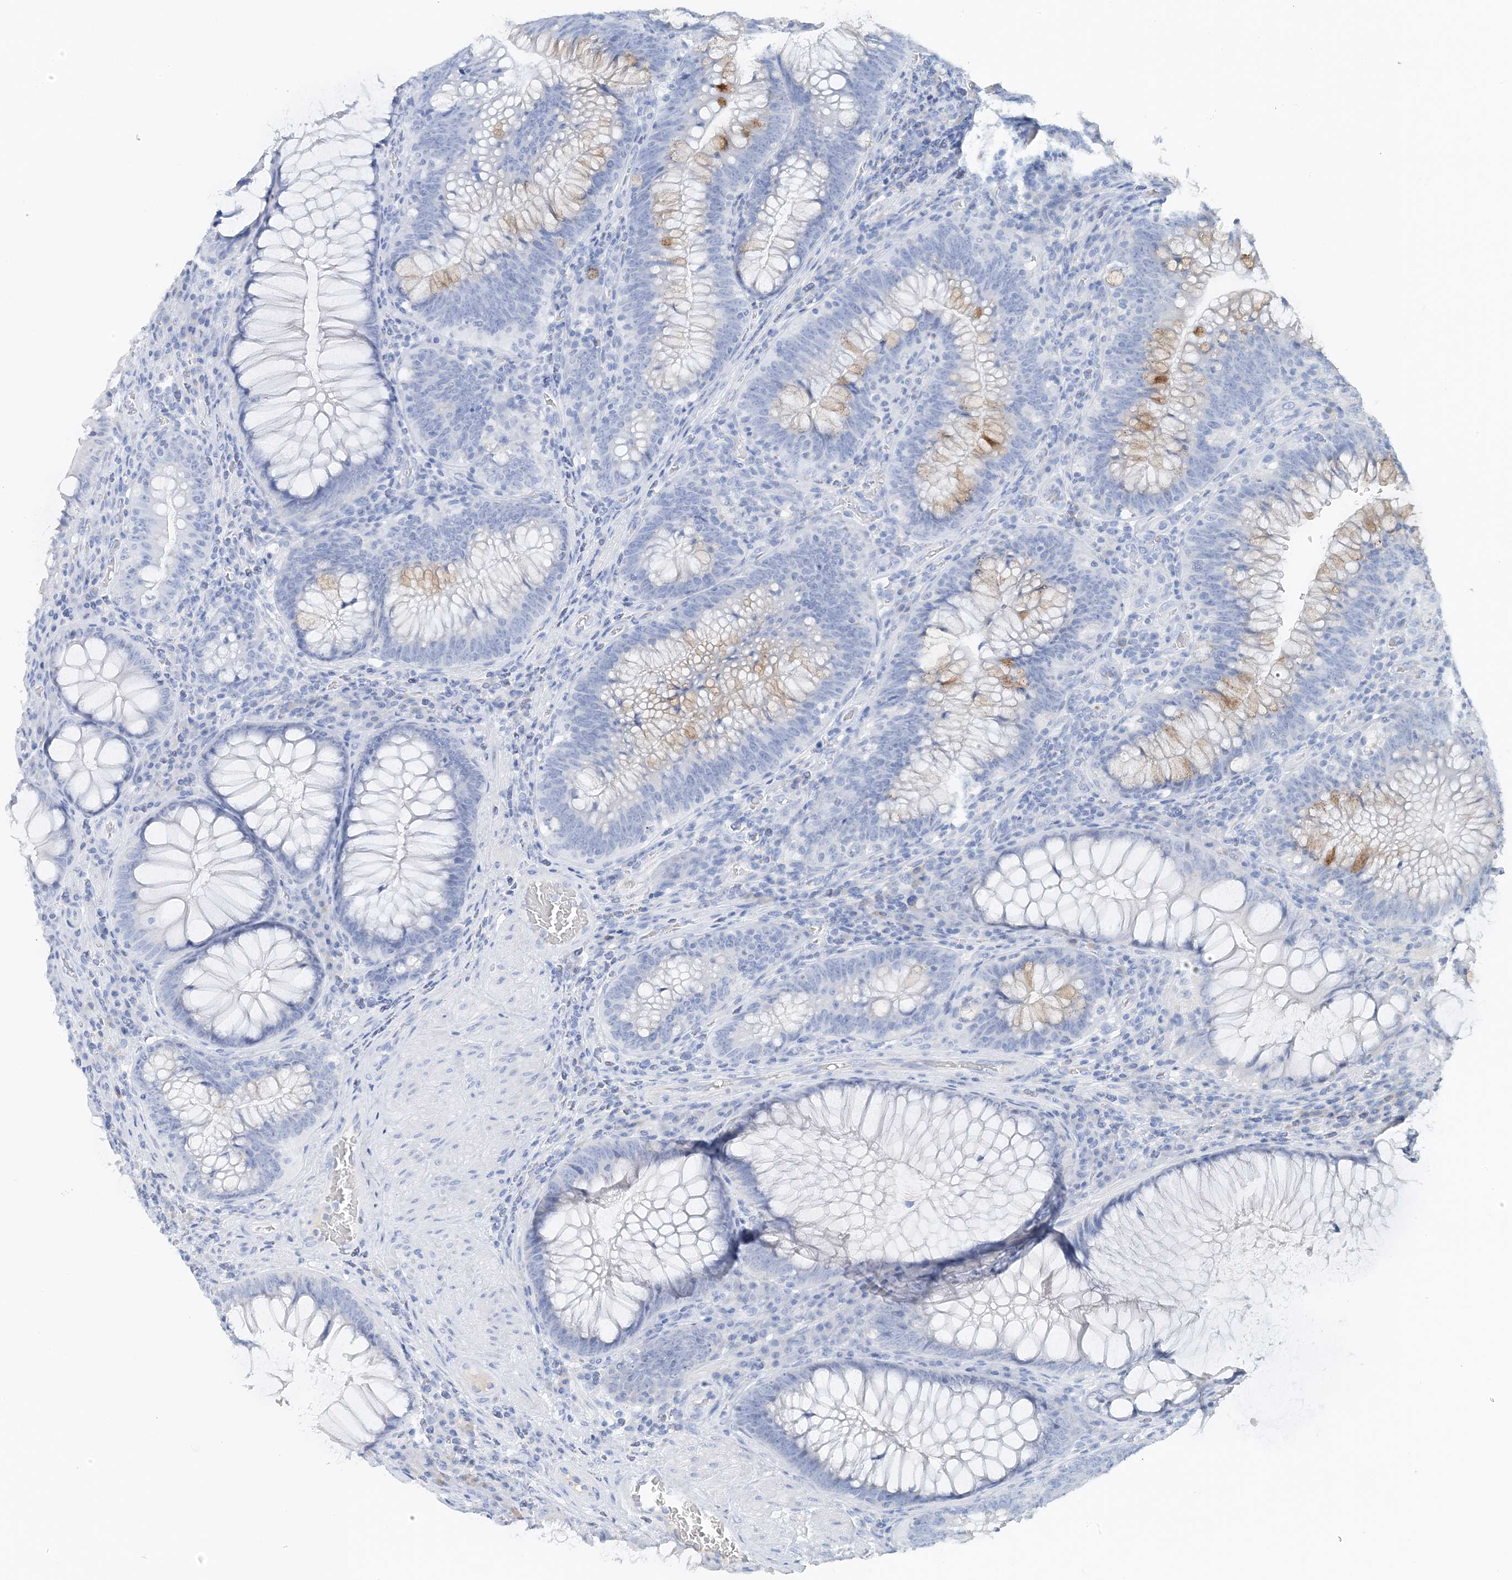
{"staining": {"intensity": "weak", "quantity": "<25%", "location": "cytoplasmic/membranous"}, "tissue": "colorectal cancer", "cell_type": "Tumor cells", "image_type": "cancer", "snomed": [{"axis": "morphology", "description": "Normal tissue, NOS"}, {"axis": "topography", "description": "Colon"}], "caption": "Tumor cells show no significant protein staining in colorectal cancer.", "gene": "CTRL", "patient": {"sex": "female", "age": 82}}